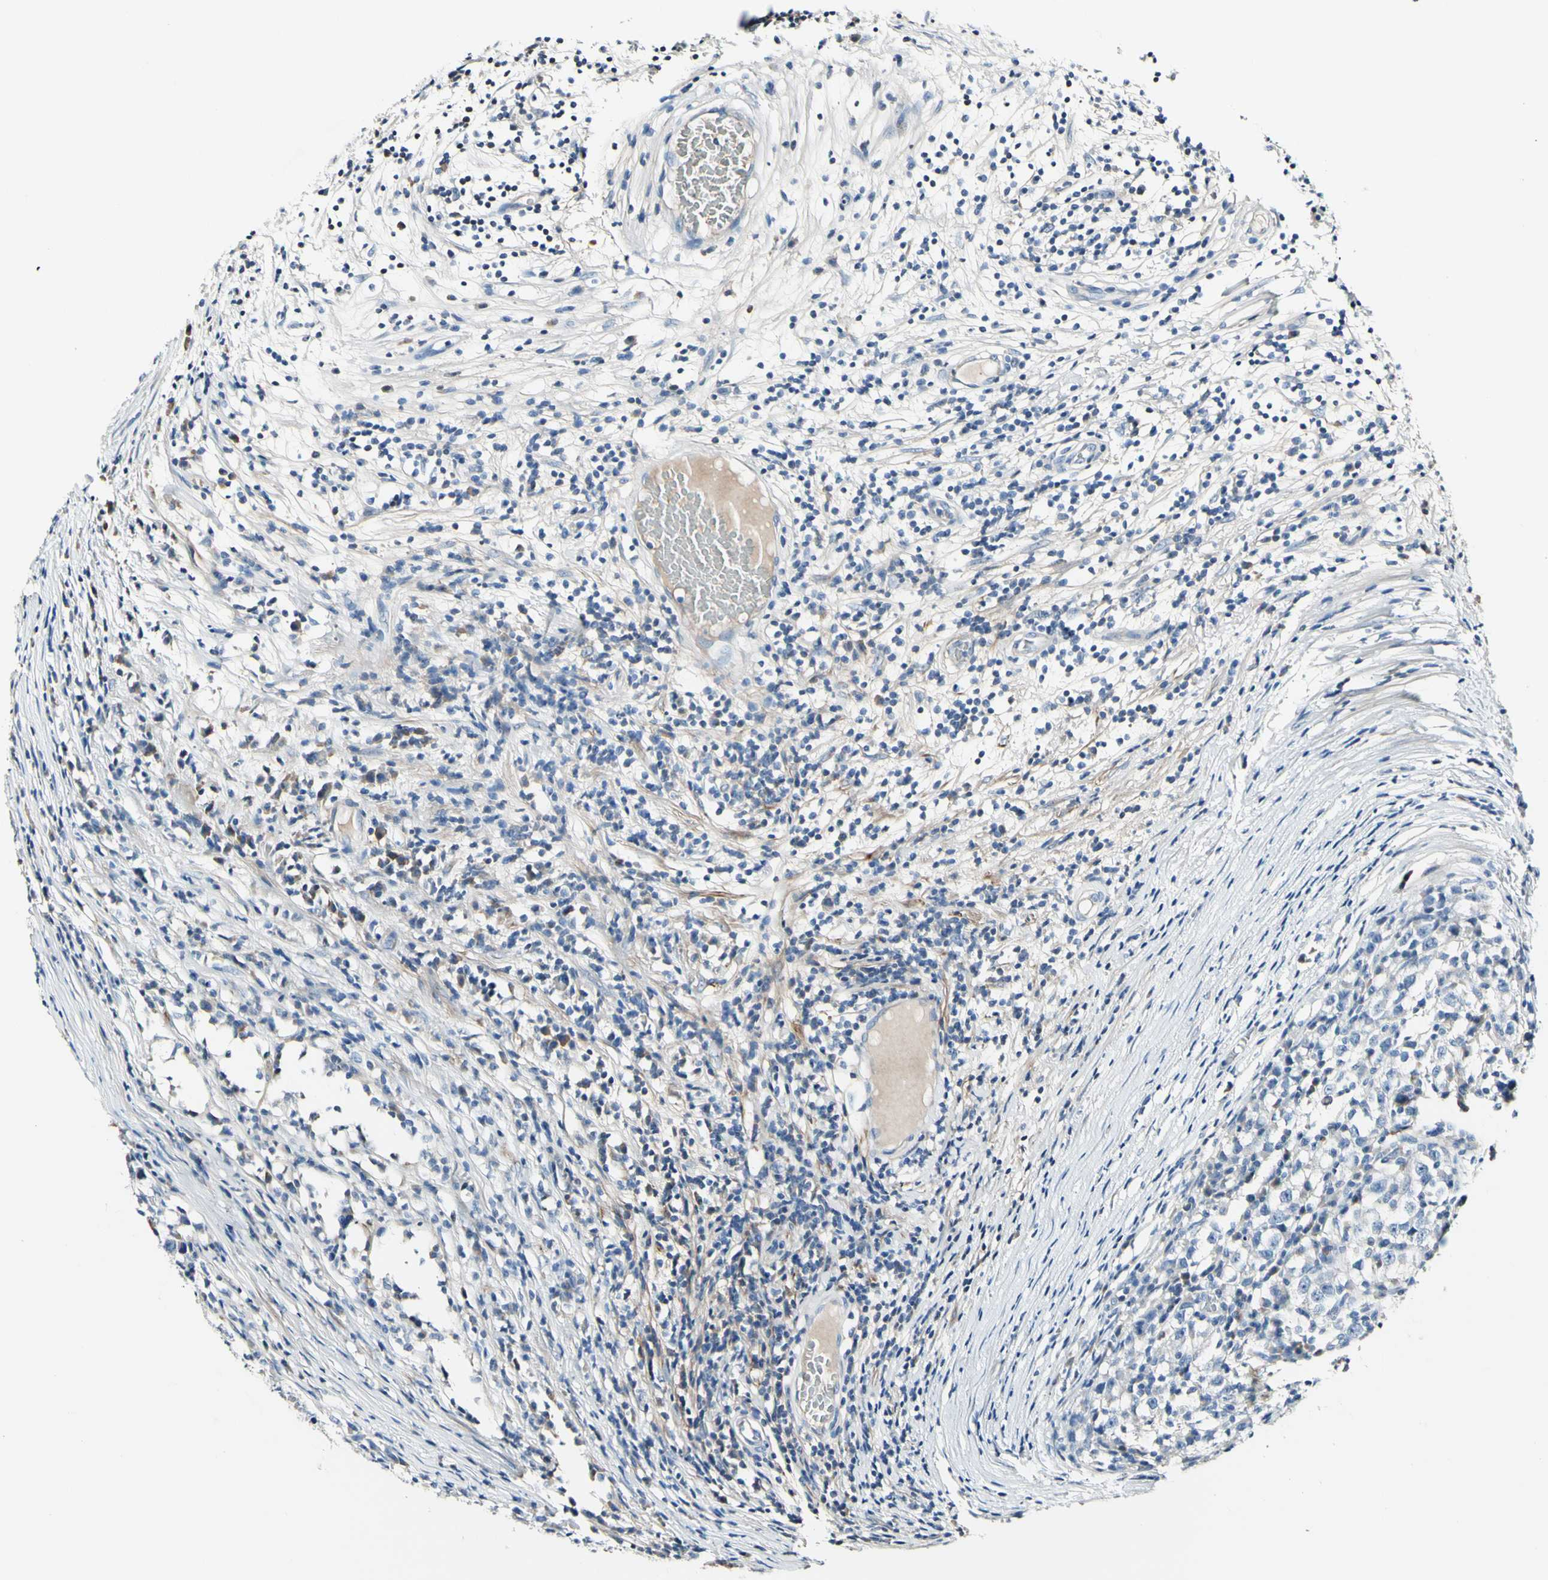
{"staining": {"intensity": "negative", "quantity": "none", "location": "none"}, "tissue": "testis cancer", "cell_type": "Tumor cells", "image_type": "cancer", "snomed": [{"axis": "morphology", "description": "Seminoma, NOS"}, {"axis": "topography", "description": "Testis"}], "caption": "The immunohistochemistry micrograph has no significant positivity in tumor cells of testis cancer tissue.", "gene": "COL6A3", "patient": {"sex": "male", "age": 65}}